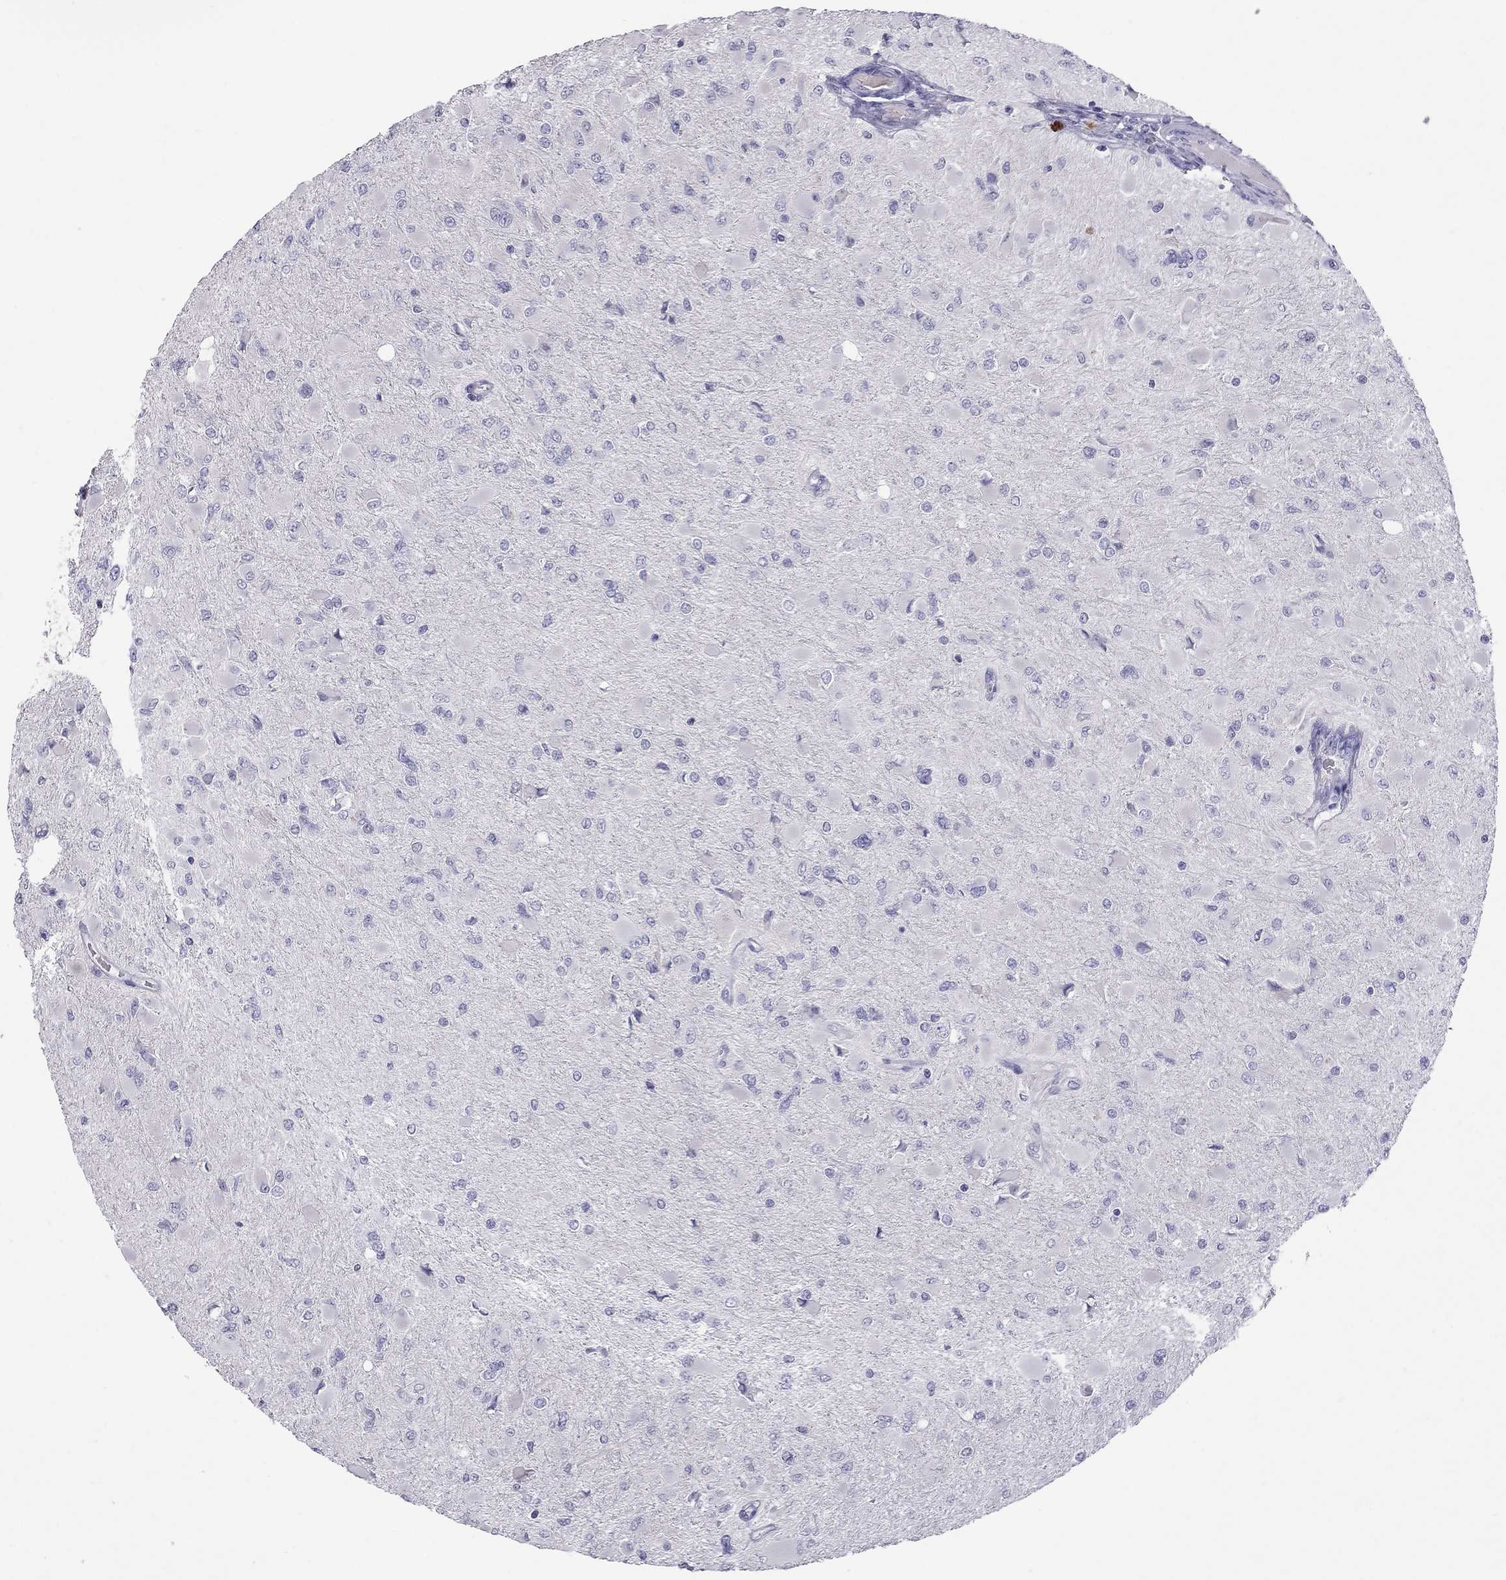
{"staining": {"intensity": "negative", "quantity": "none", "location": "none"}, "tissue": "glioma", "cell_type": "Tumor cells", "image_type": "cancer", "snomed": [{"axis": "morphology", "description": "Glioma, malignant, High grade"}, {"axis": "topography", "description": "Cerebral cortex"}], "caption": "Protein analysis of high-grade glioma (malignant) exhibits no significant expression in tumor cells.", "gene": "MUC16", "patient": {"sex": "female", "age": 36}}